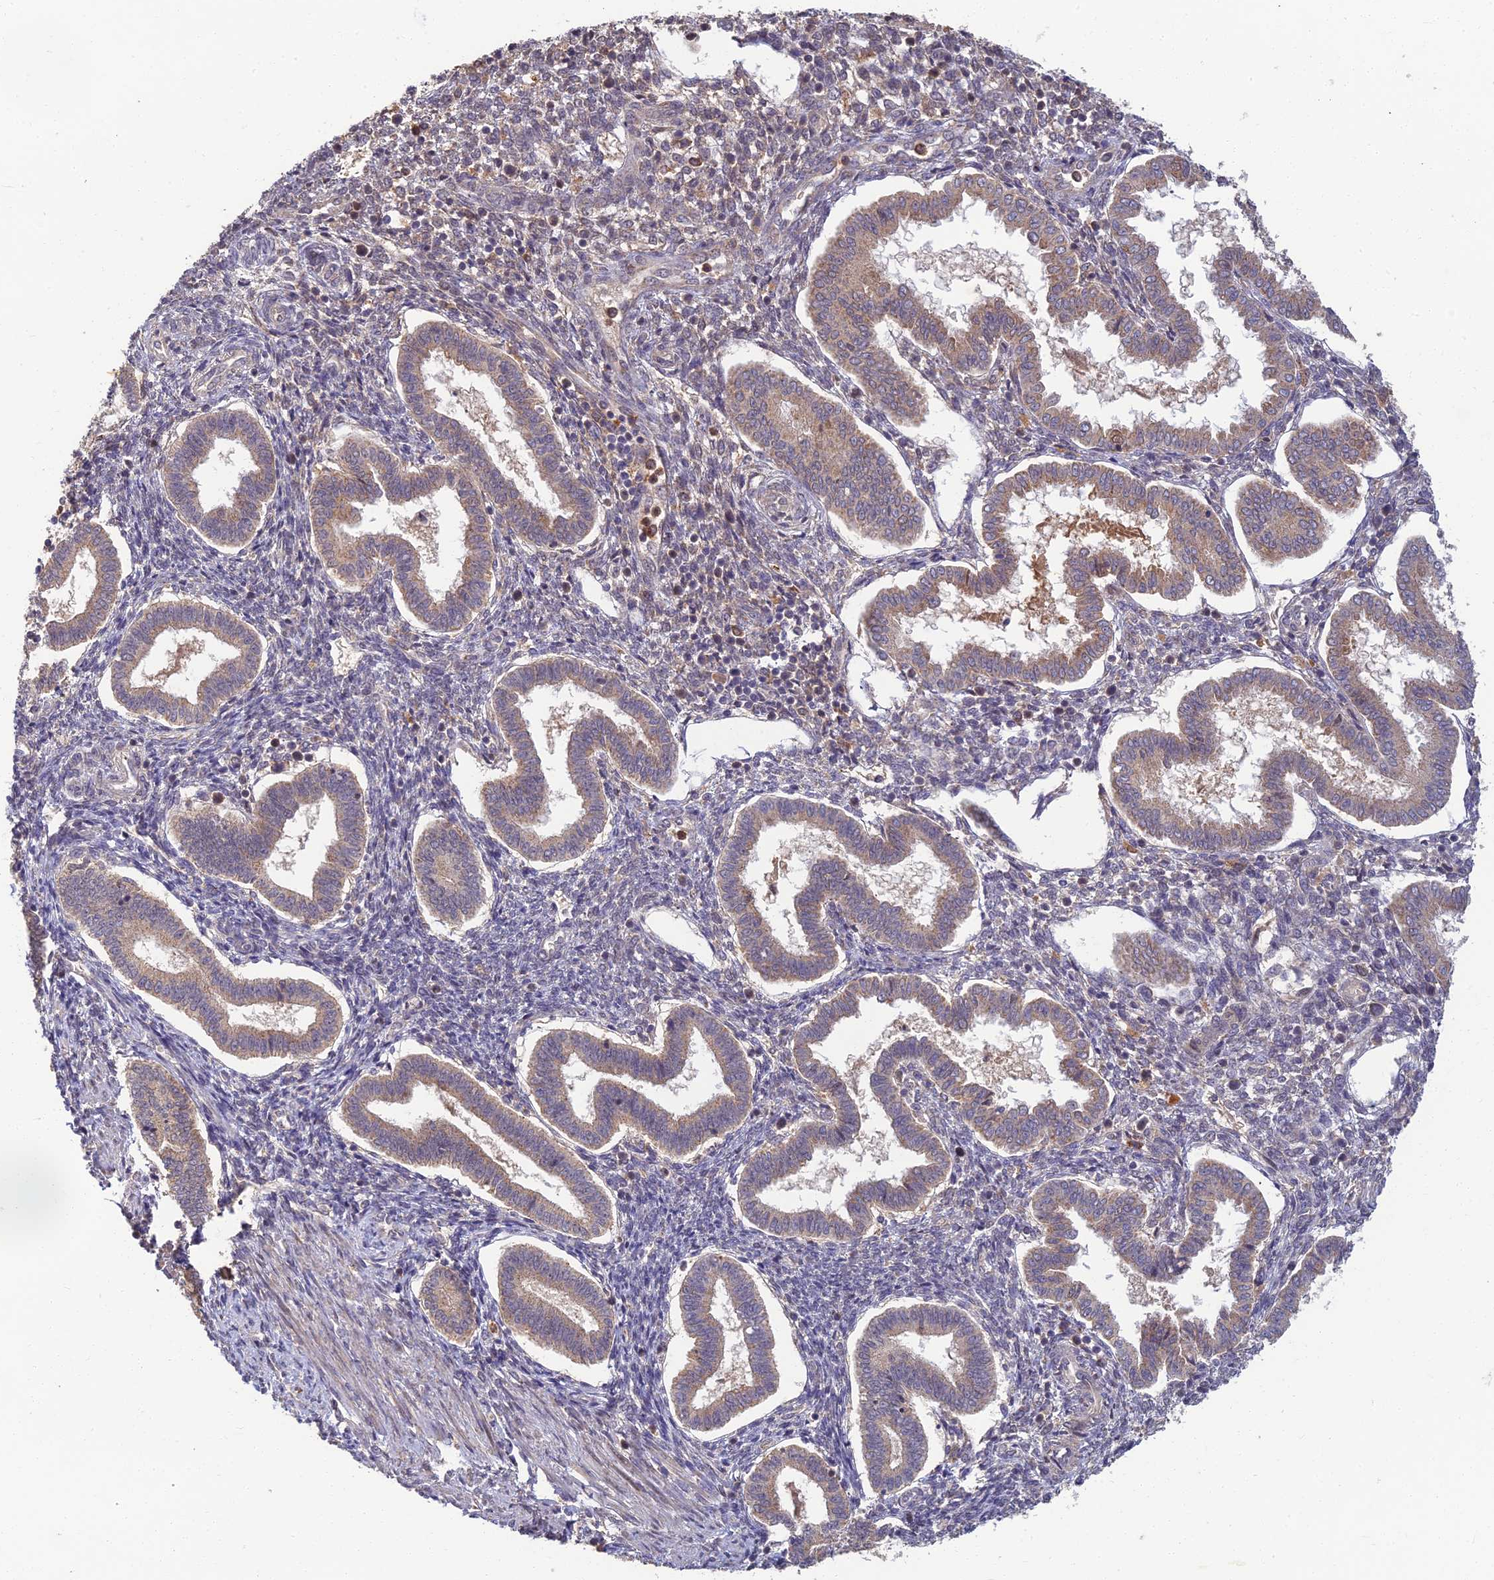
{"staining": {"intensity": "moderate", "quantity": "<25%", "location": "cytoplasmic/membranous"}, "tissue": "endometrium", "cell_type": "Cells in endometrial stroma", "image_type": "normal", "snomed": [{"axis": "morphology", "description": "Normal tissue, NOS"}, {"axis": "topography", "description": "Endometrium"}], "caption": "This histopathology image displays immunohistochemistry staining of unremarkable endometrium, with low moderate cytoplasmic/membranous expression in approximately <25% of cells in endometrial stroma.", "gene": "RGL3", "patient": {"sex": "female", "age": 24}}